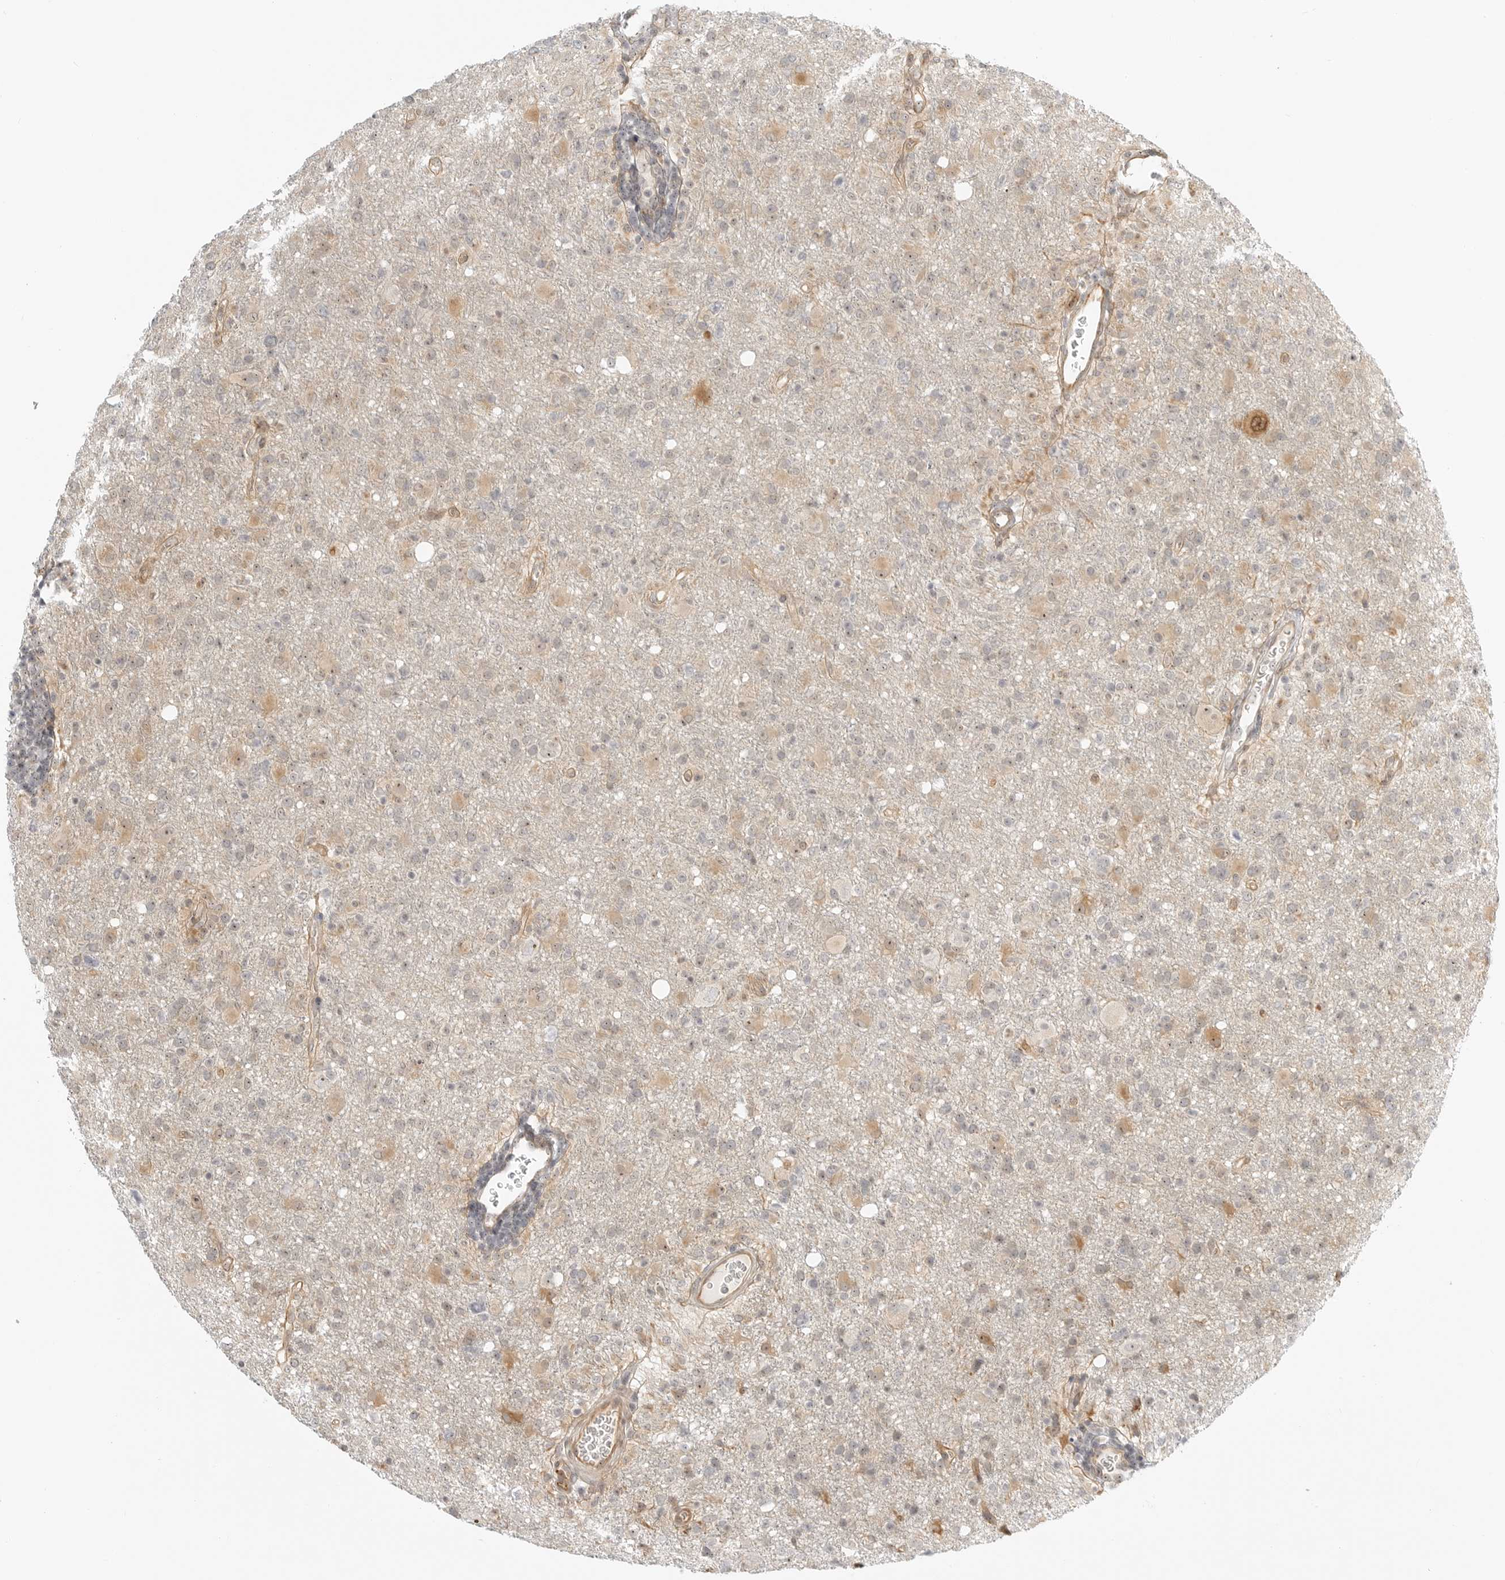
{"staining": {"intensity": "weak", "quantity": "25%-75%", "location": "nuclear"}, "tissue": "glioma", "cell_type": "Tumor cells", "image_type": "cancer", "snomed": [{"axis": "morphology", "description": "Glioma, malignant, High grade"}, {"axis": "topography", "description": "Brain"}], "caption": "Immunohistochemistry (IHC) of human glioma demonstrates low levels of weak nuclear expression in approximately 25%-75% of tumor cells.", "gene": "DSCC1", "patient": {"sex": "female", "age": 57}}